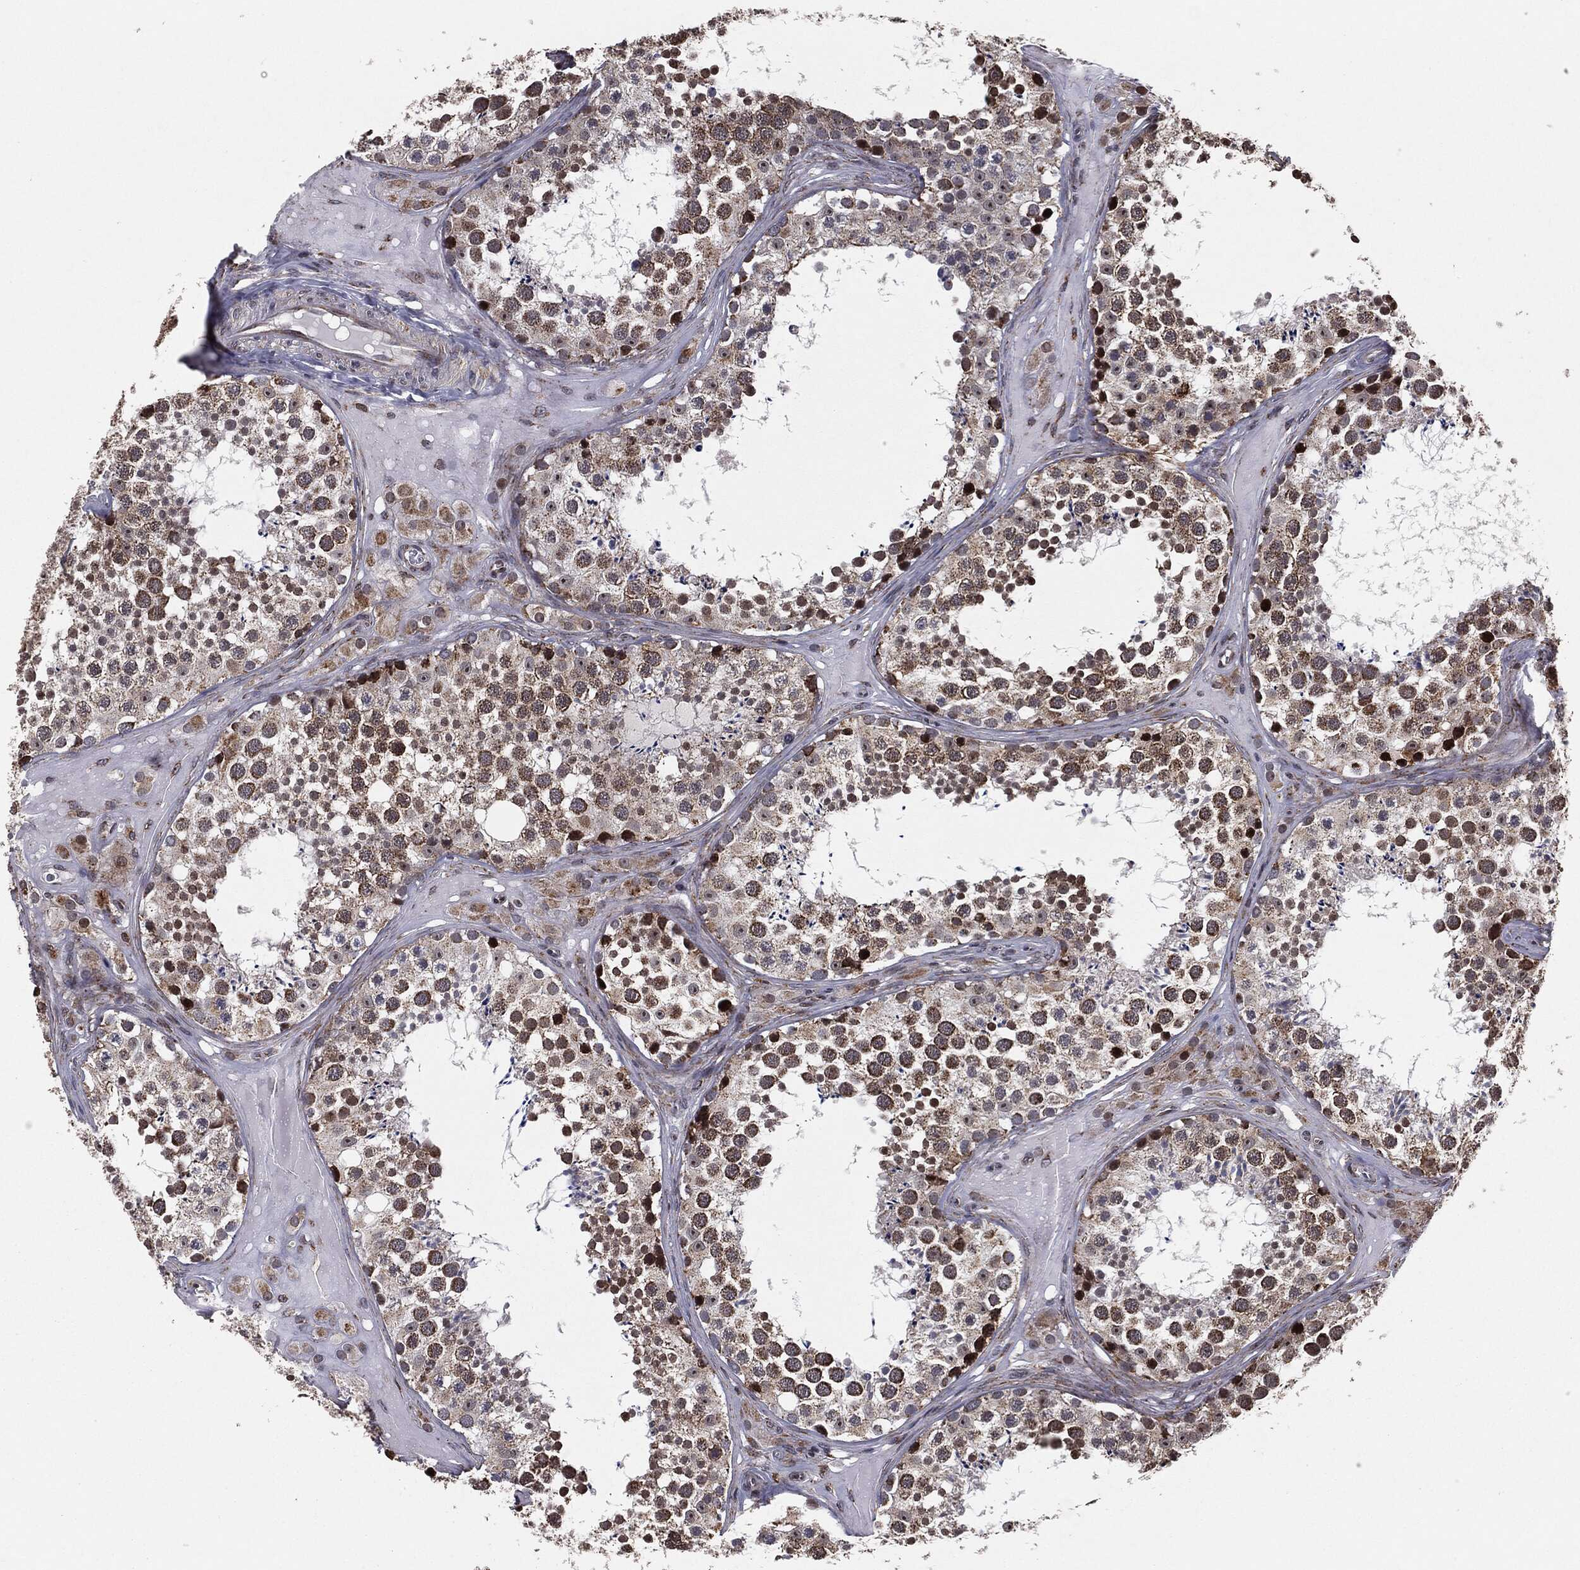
{"staining": {"intensity": "strong", "quantity": "25%-75%", "location": "cytoplasmic/membranous,nuclear"}, "tissue": "testis", "cell_type": "Cells in seminiferous ducts", "image_type": "normal", "snomed": [{"axis": "morphology", "description": "Normal tissue, NOS"}, {"axis": "topography", "description": "Testis"}], "caption": "The immunohistochemical stain labels strong cytoplasmic/membranous,nuclear positivity in cells in seminiferous ducts of normal testis. Using DAB (3,3'-diaminobenzidine) (brown) and hematoxylin (blue) stains, captured at high magnification using brightfield microscopy.", "gene": "CHCHD2", "patient": {"sex": "male", "age": 31}}